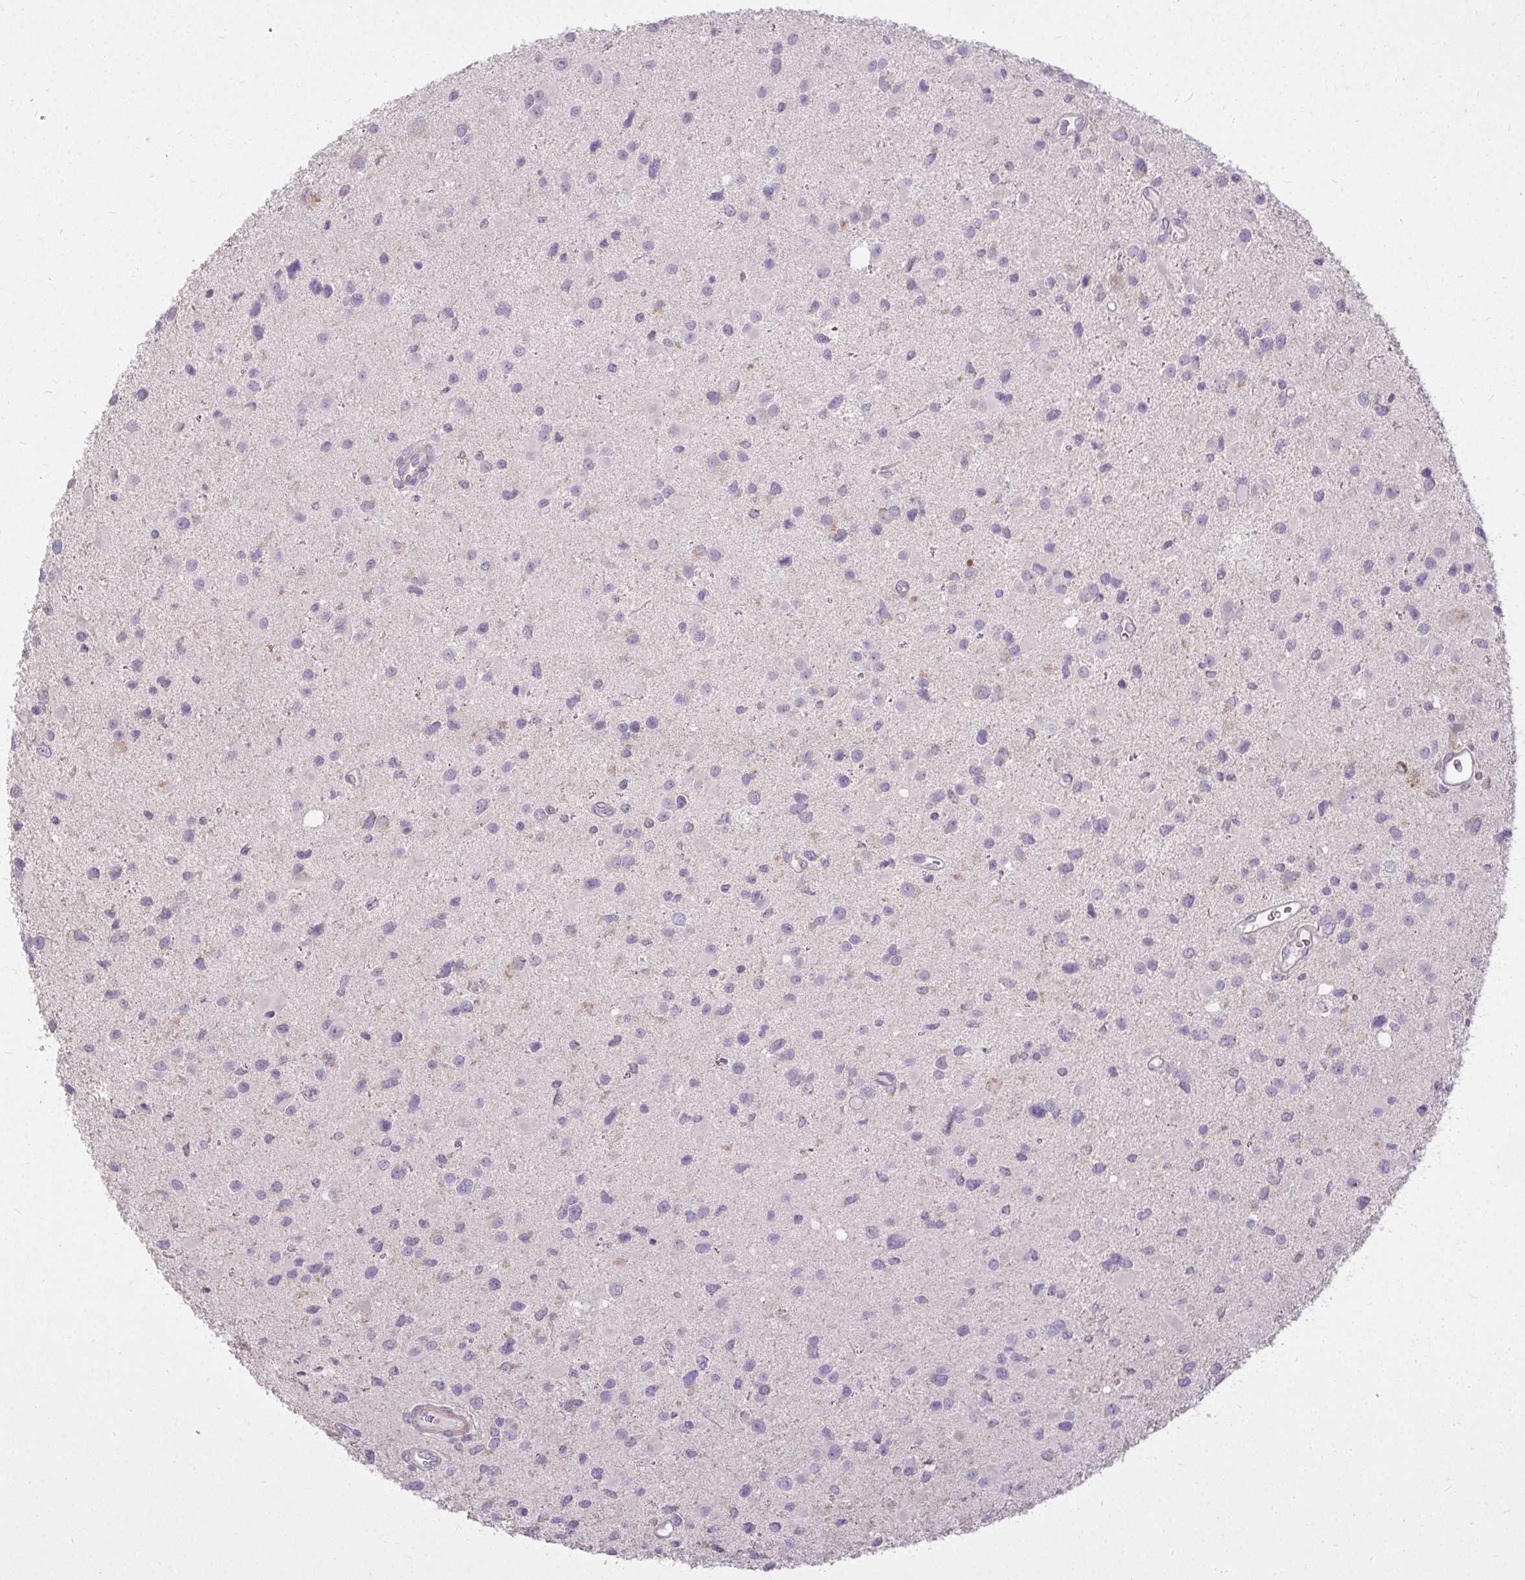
{"staining": {"intensity": "negative", "quantity": "none", "location": "none"}, "tissue": "glioma", "cell_type": "Tumor cells", "image_type": "cancer", "snomed": [{"axis": "morphology", "description": "Glioma, malignant, Low grade"}, {"axis": "topography", "description": "Brain"}], "caption": "Tumor cells show no significant protein staining in malignant glioma (low-grade).", "gene": "STRIP1", "patient": {"sex": "female", "age": 32}}